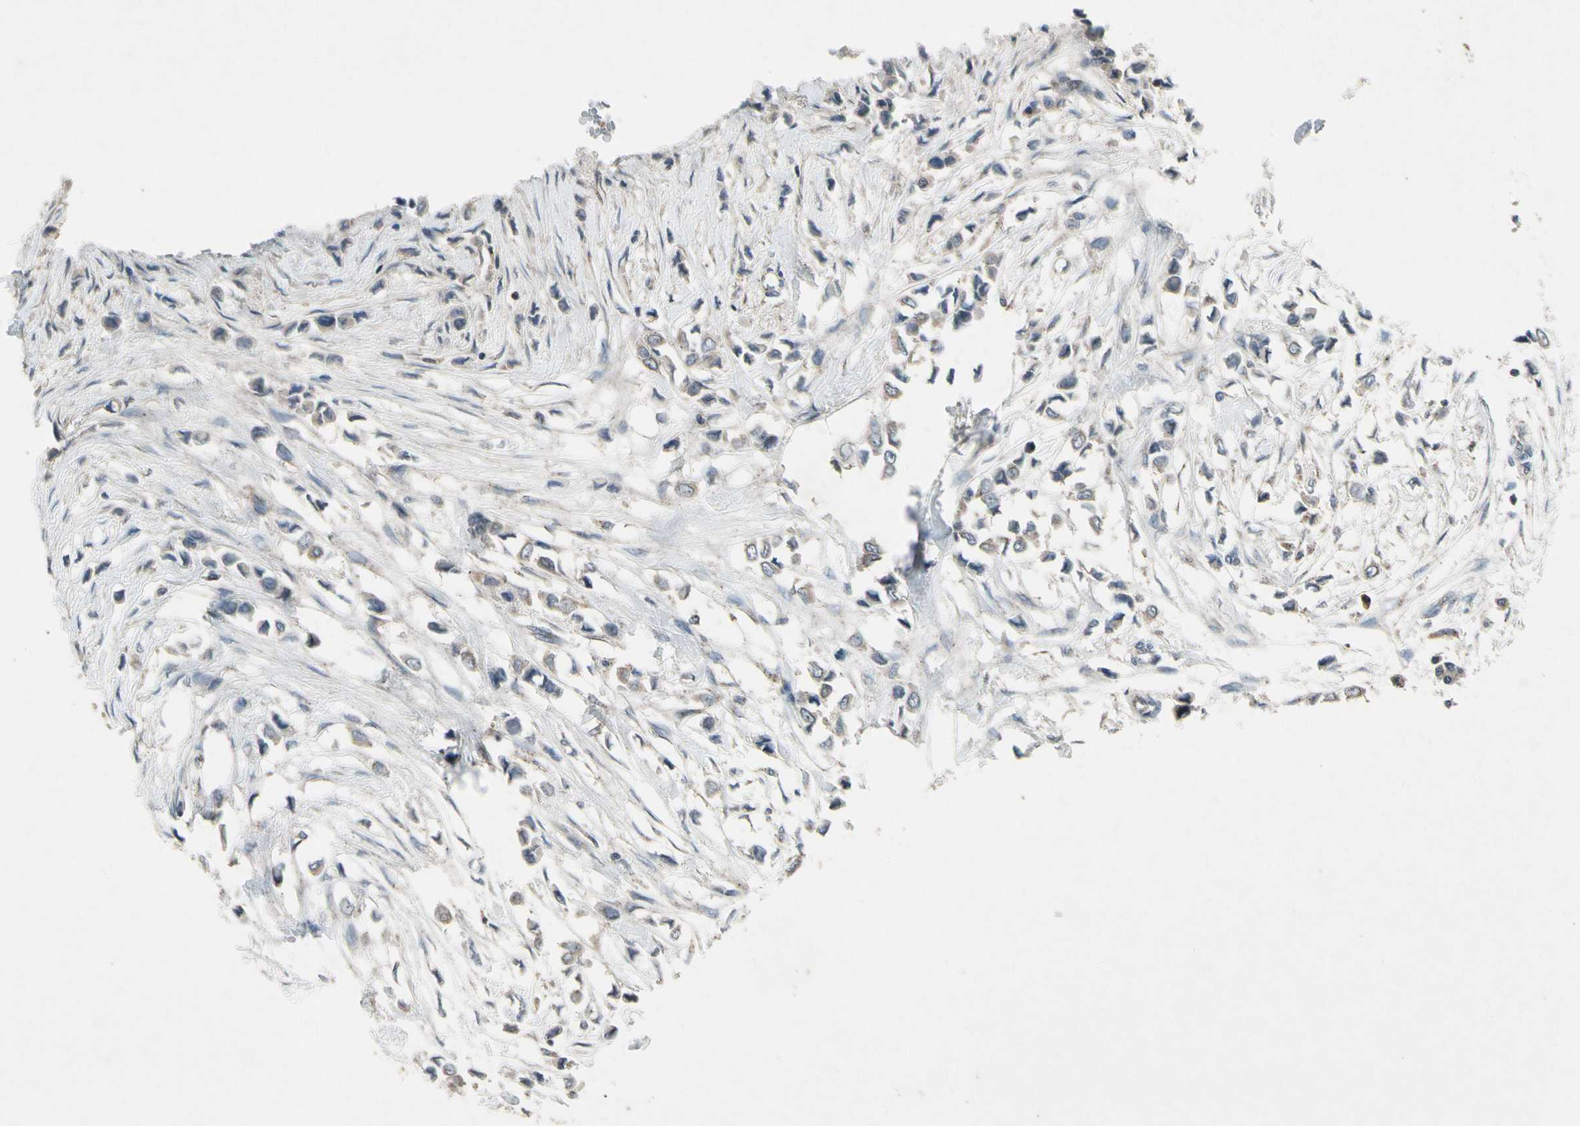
{"staining": {"intensity": "weak", "quantity": "25%-75%", "location": "cytoplasmic/membranous"}, "tissue": "breast cancer", "cell_type": "Tumor cells", "image_type": "cancer", "snomed": [{"axis": "morphology", "description": "Lobular carcinoma"}, {"axis": "topography", "description": "Breast"}], "caption": "Protein expression analysis of human breast lobular carcinoma reveals weak cytoplasmic/membranous expression in approximately 25%-75% of tumor cells.", "gene": "NMI", "patient": {"sex": "female", "age": 51}}